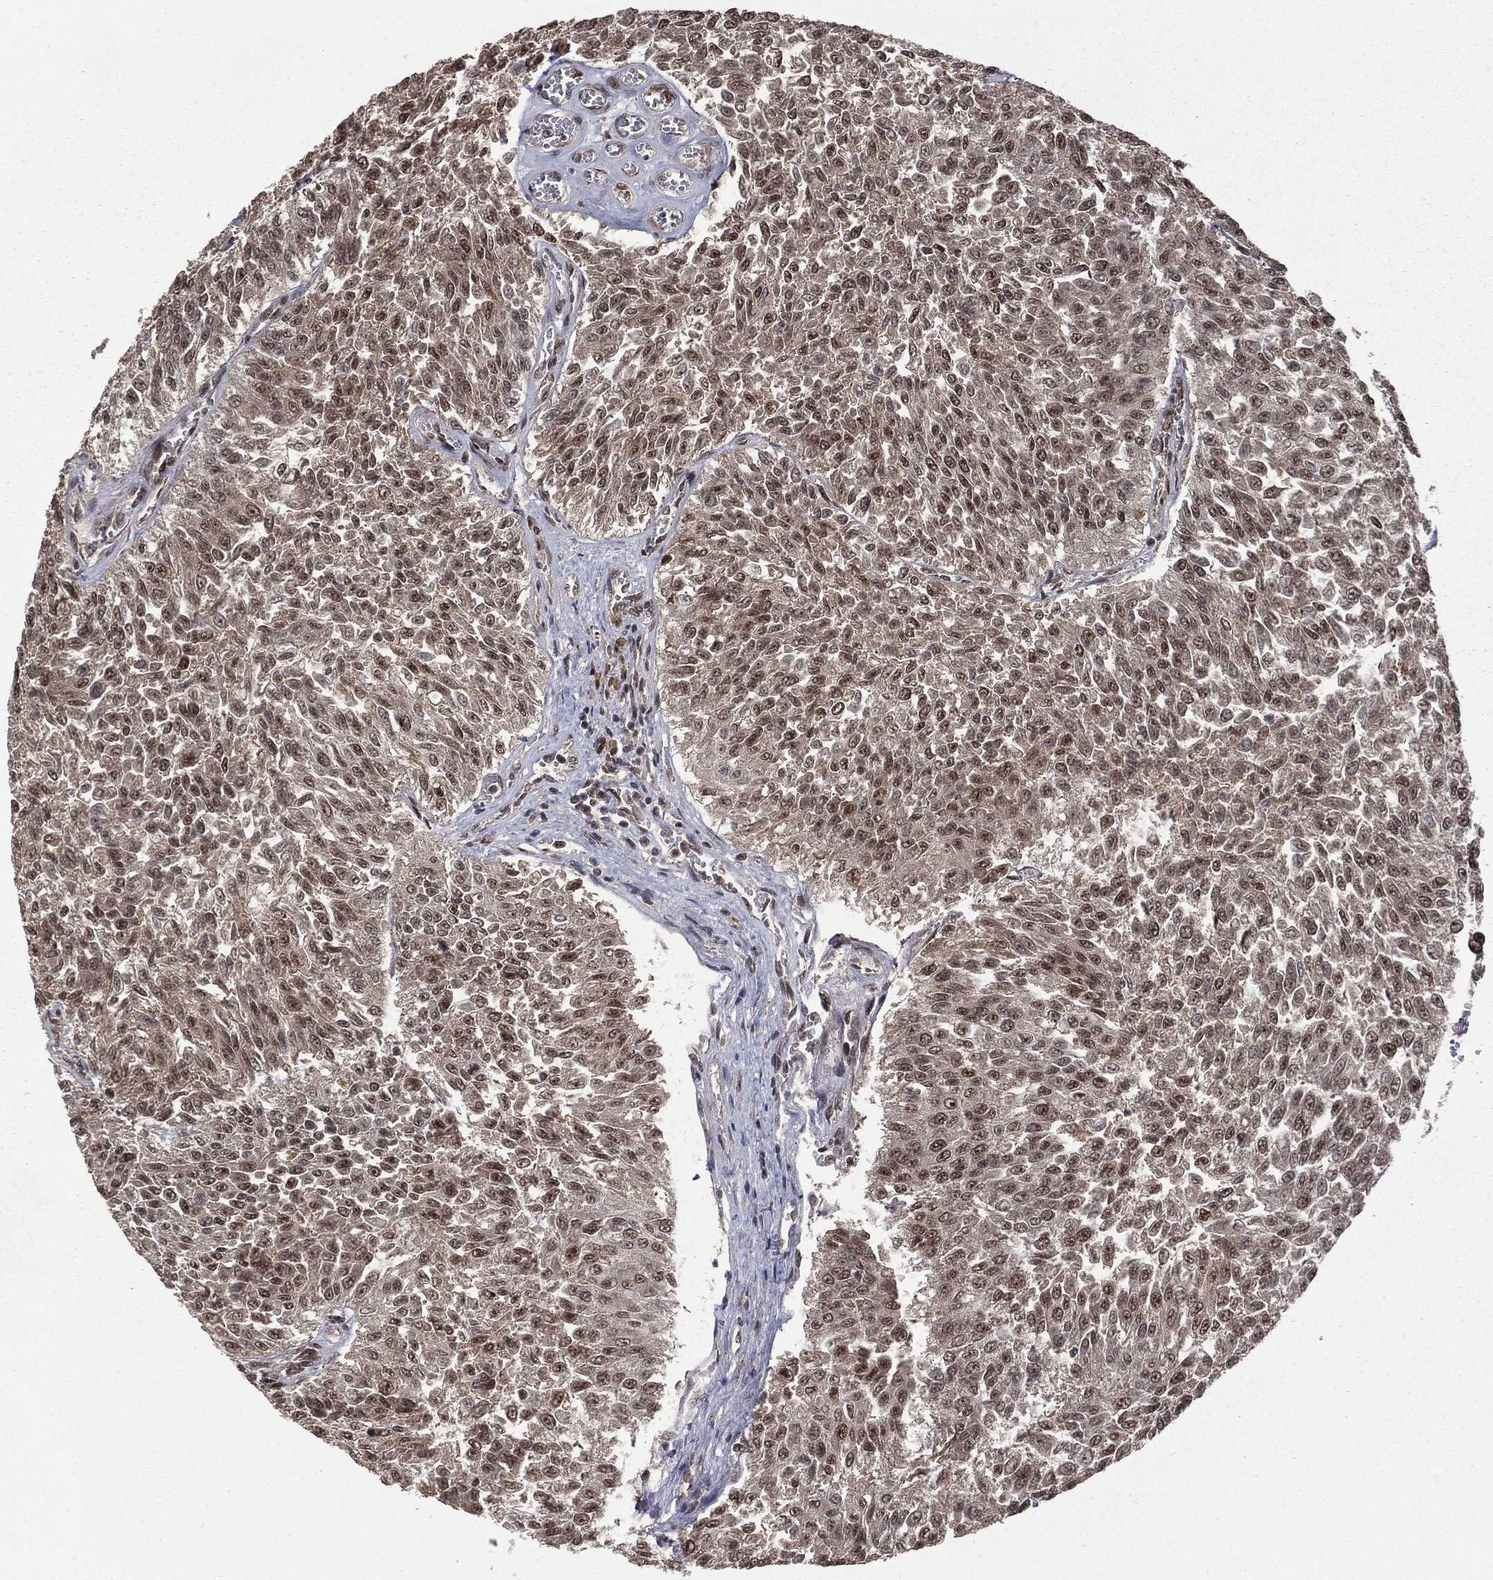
{"staining": {"intensity": "moderate", "quantity": "25%-75%", "location": "nuclear"}, "tissue": "urothelial cancer", "cell_type": "Tumor cells", "image_type": "cancer", "snomed": [{"axis": "morphology", "description": "Urothelial carcinoma, Low grade"}, {"axis": "topography", "description": "Urinary bladder"}], "caption": "There is medium levels of moderate nuclear expression in tumor cells of urothelial cancer, as demonstrated by immunohistochemical staining (brown color).", "gene": "JMJD6", "patient": {"sex": "male", "age": 78}}